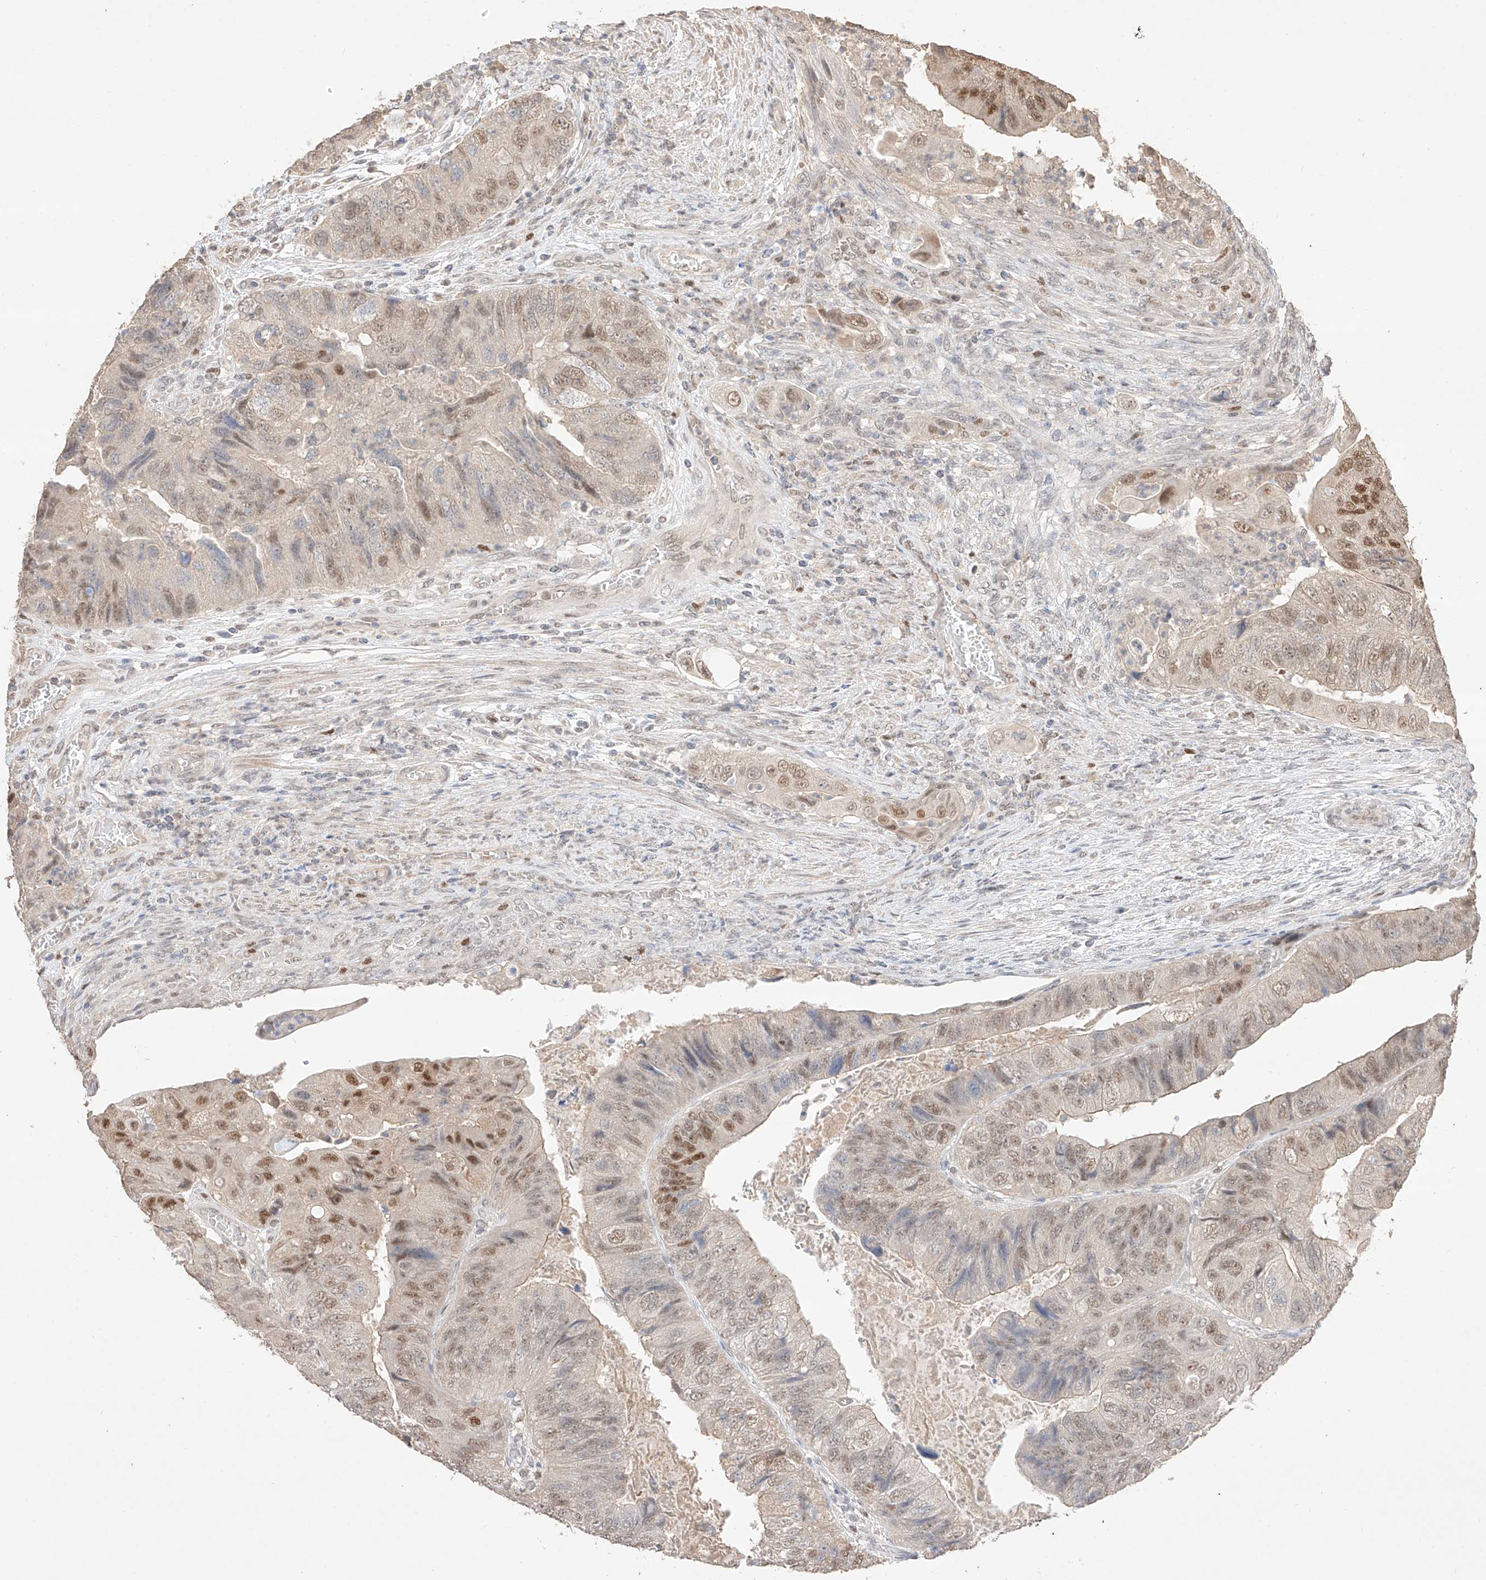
{"staining": {"intensity": "moderate", "quantity": "25%-75%", "location": "nuclear"}, "tissue": "colorectal cancer", "cell_type": "Tumor cells", "image_type": "cancer", "snomed": [{"axis": "morphology", "description": "Adenocarcinoma, NOS"}, {"axis": "topography", "description": "Rectum"}], "caption": "Immunohistochemistry (IHC) (DAB) staining of adenocarcinoma (colorectal) shows moderate nuclear protein positivity in approximately 25%-75% of tumor cells.", "gene": "APIP", "patient": {"sex": "male", "age": 63}}